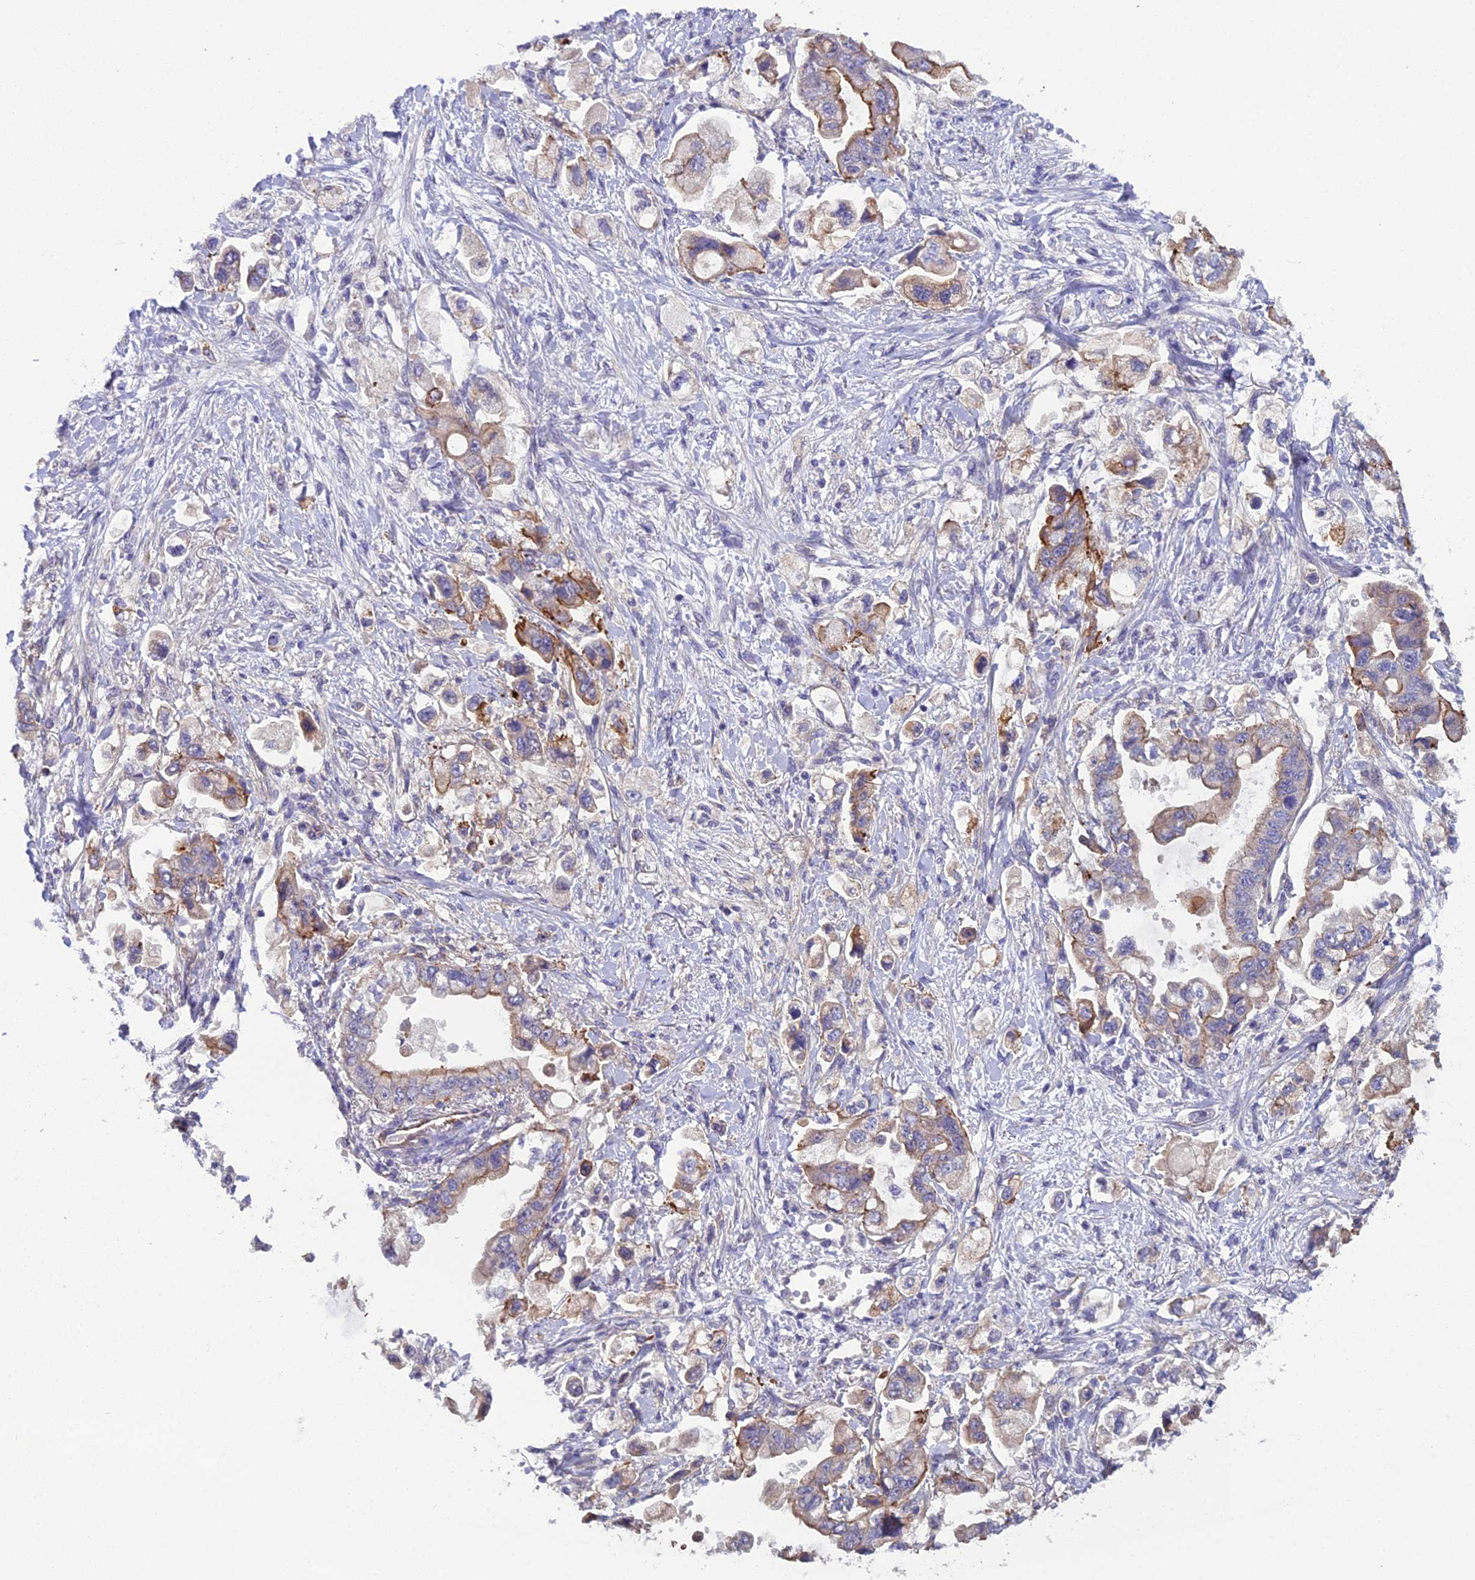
{"staining": {"intensity": "moderate", "quantity": "<25%", "location": "cytoplasmic/membranous"}, "tissue": "stomach cancer", "cell_type": "Tumor cells", "image_type": "cancer", "snomed": [{"axis": "morphology", "description": "Adenocarcinoma, NOS"}, {"axis": "topography", "description": "Stomach"}], "caption": "High-power microscopy captured an immunohistochemistry image of stomach cancer (adenocarcinoma), revealing moderate cytoplasmic/membranous expression in about <25% of tumor cells.", "gene": "CFAP47", "patient": {"sex": "male", "age": 62}}